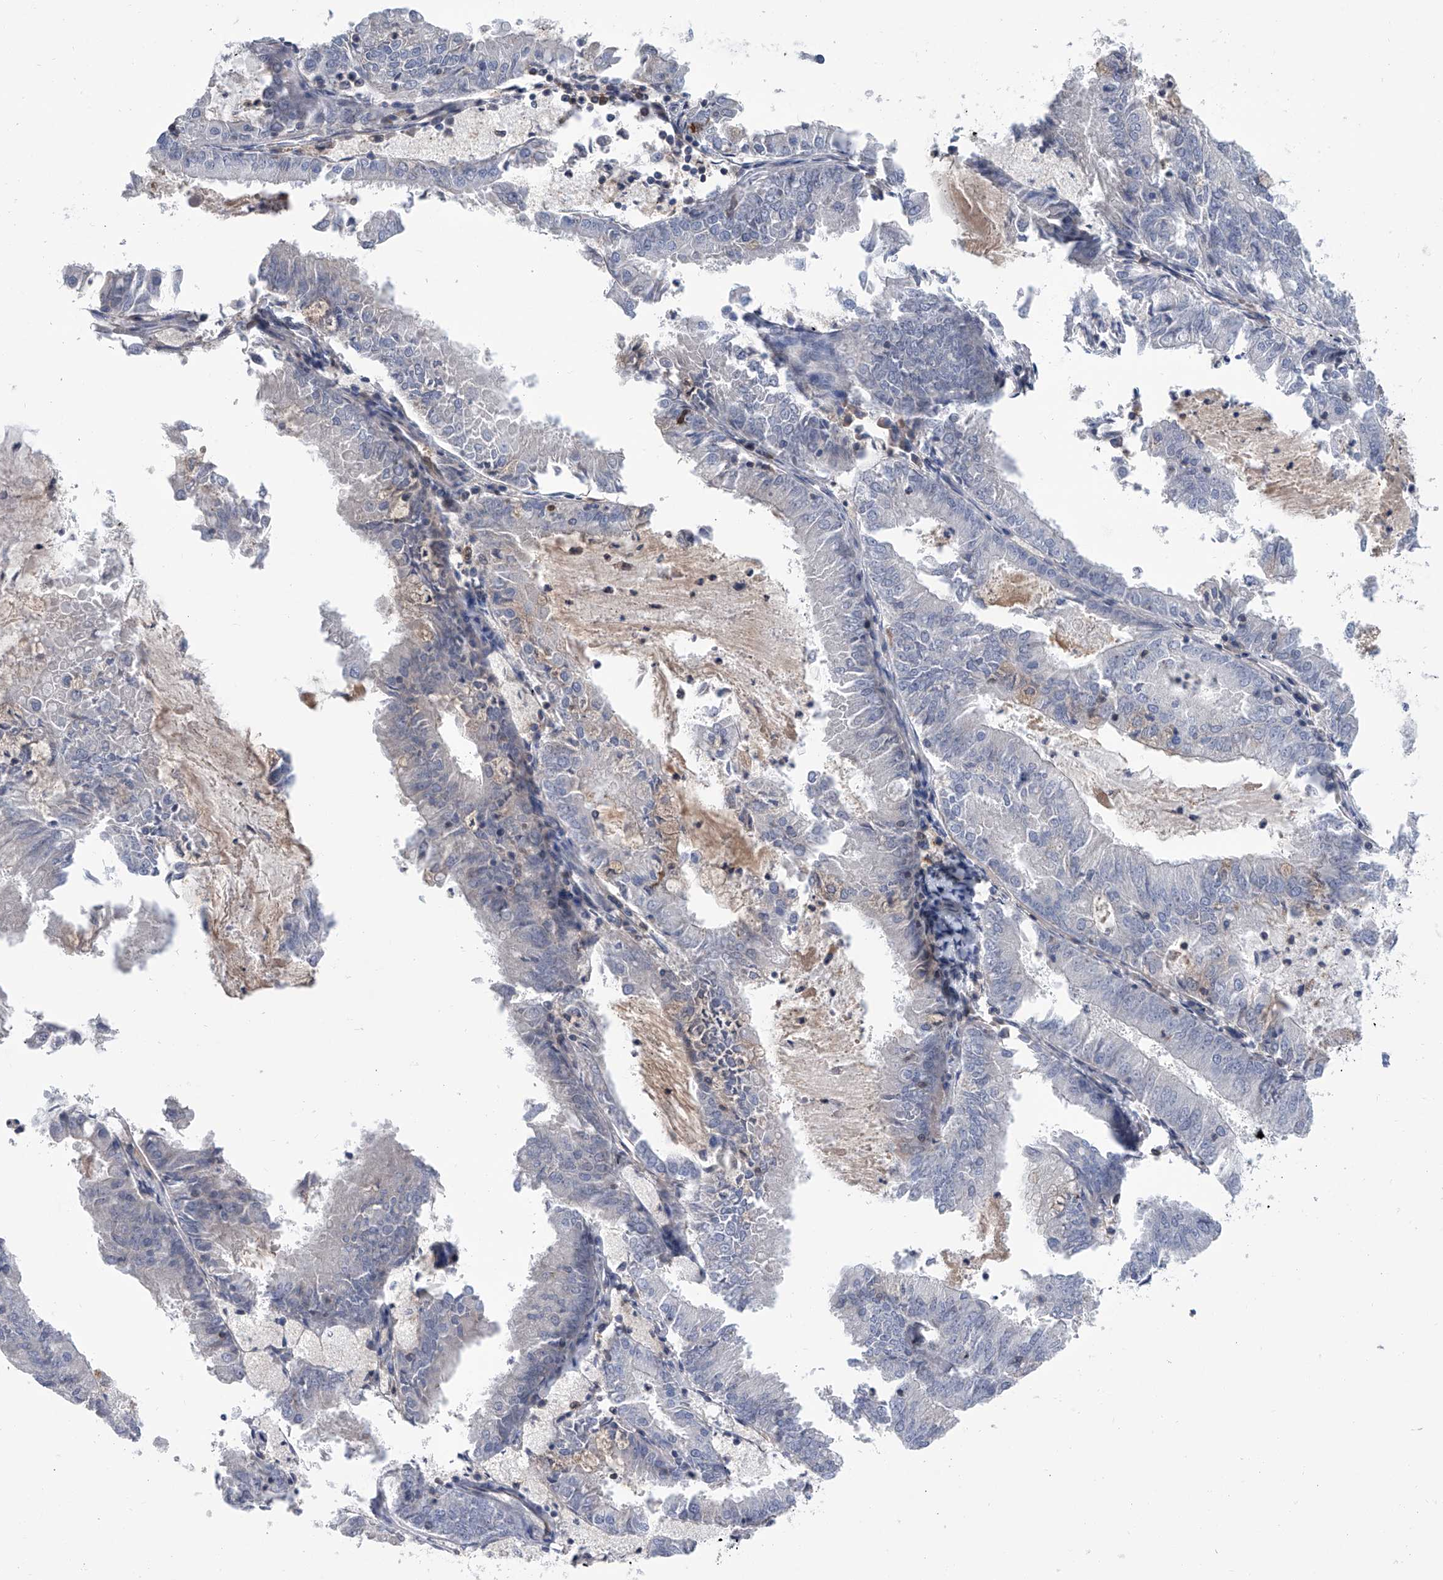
{"staining": {"intensity": "negative", "quantity": "none", "location": "none"}, "tissue": "endometrial cancer", "cell_type": "Tumor cells", "image_type": "cancer", "snomed": [{"axis": "morphology", "description": "Adenocarcinoma, NOS"}, {"axis": "topography", "description": "Endometrium"}], "caption": "This is an immunohistochemistry image of endometrial cancer. There is no staining in tumor cells.", "gene": "SERPINB9", "patient": {"sex": "female", "age": 57}}